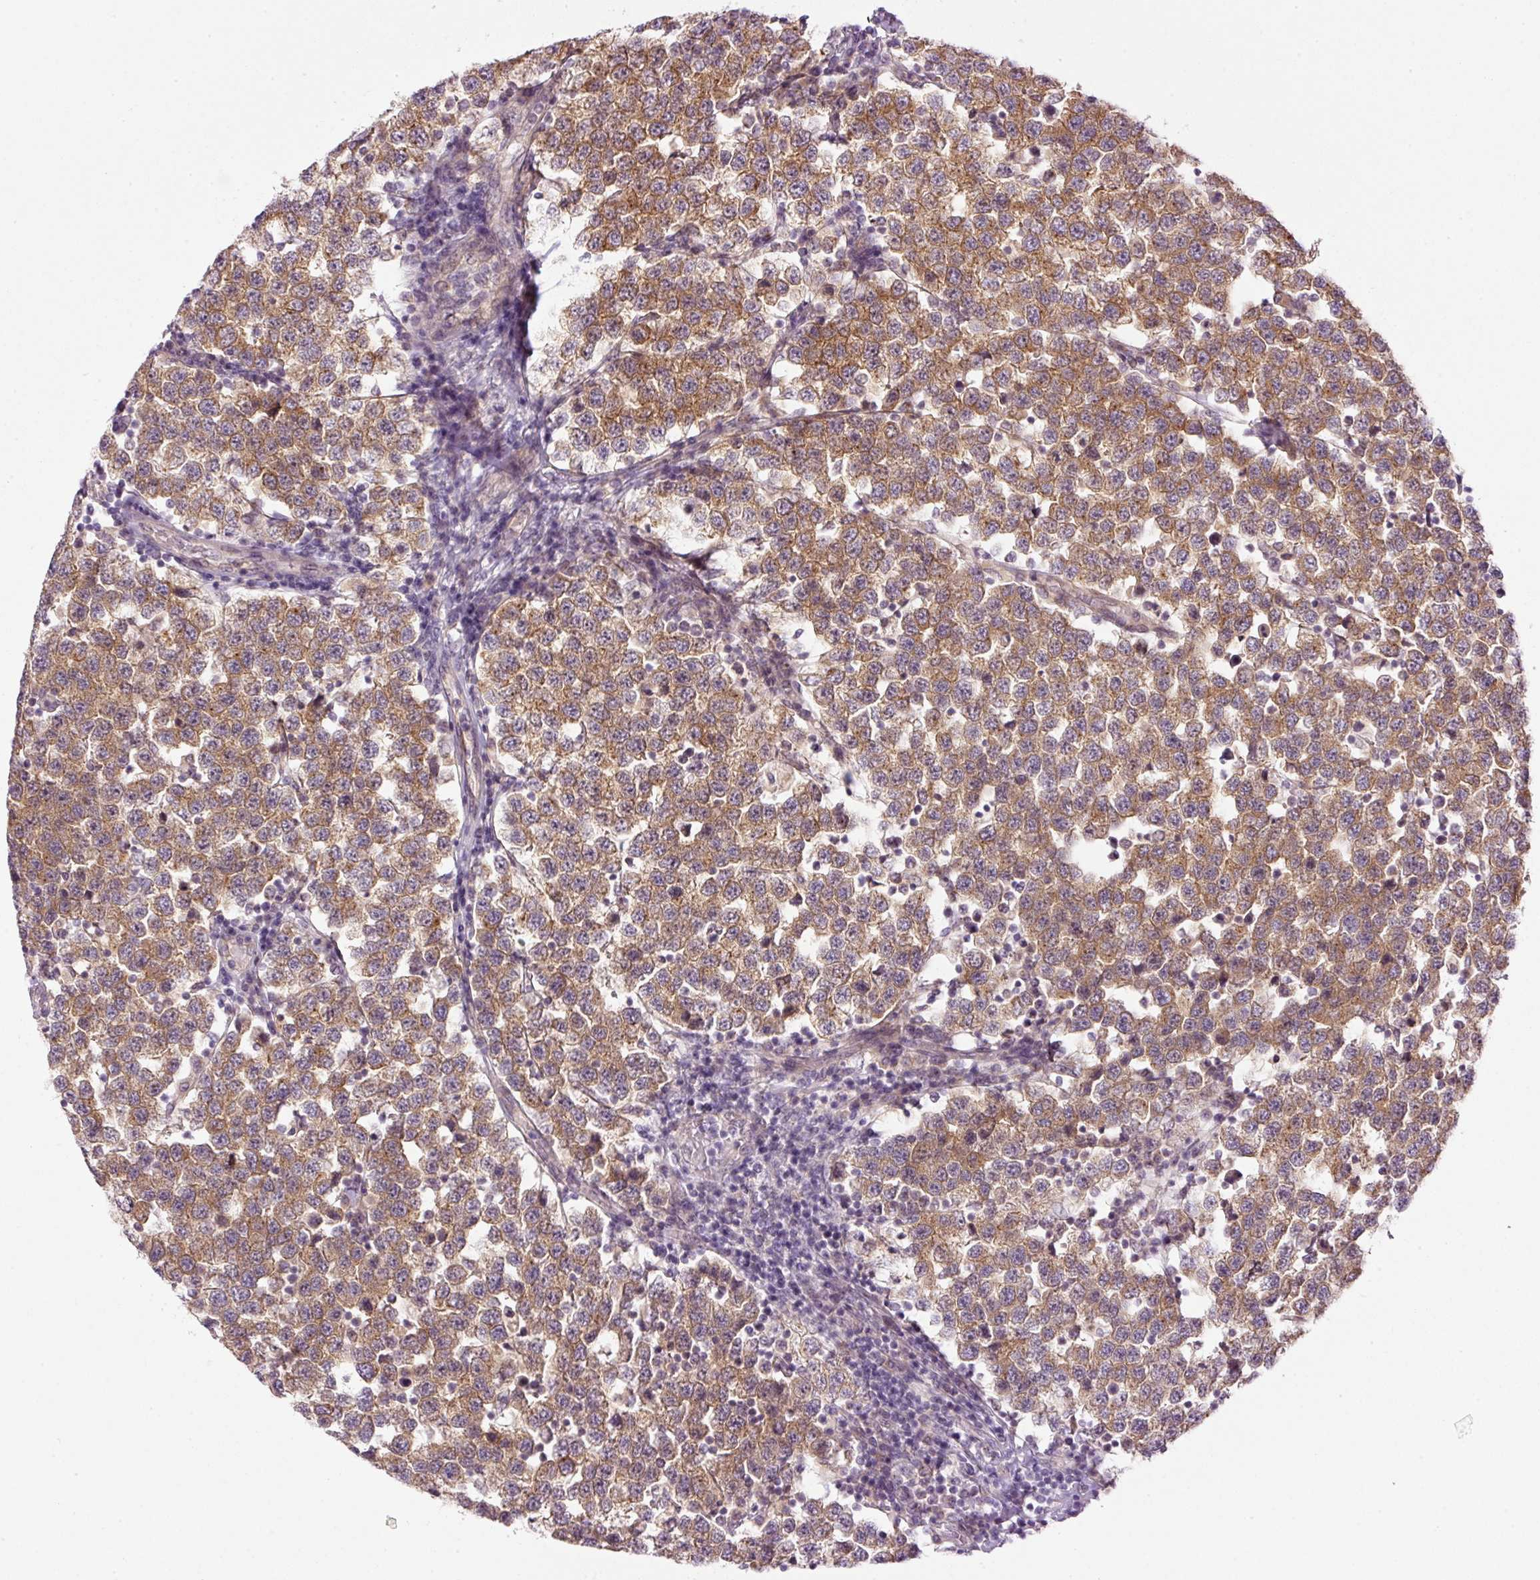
{"staining": {"intensity": "moderate", "quantity": ">75%", "location": "cytoplasmic/membranous"}, "tissue": "testis cancer", "cell_type": "Tumor cells", "image_type": "cancer", "snomed": [{"axis": "morphology", "description": "Seminoma, NOS"}, {"axis": "topography", "description": "Testis"}], "caption": "Immunohistochemical staining of human seminoma (testis) exhibits moderate cytoplasmic/membranous protein positivity in about >75% of tumor cells. Nuclei are stained in blue.", "gene": "MZT2B", "patient": {"sex": "male", "age": 34}}